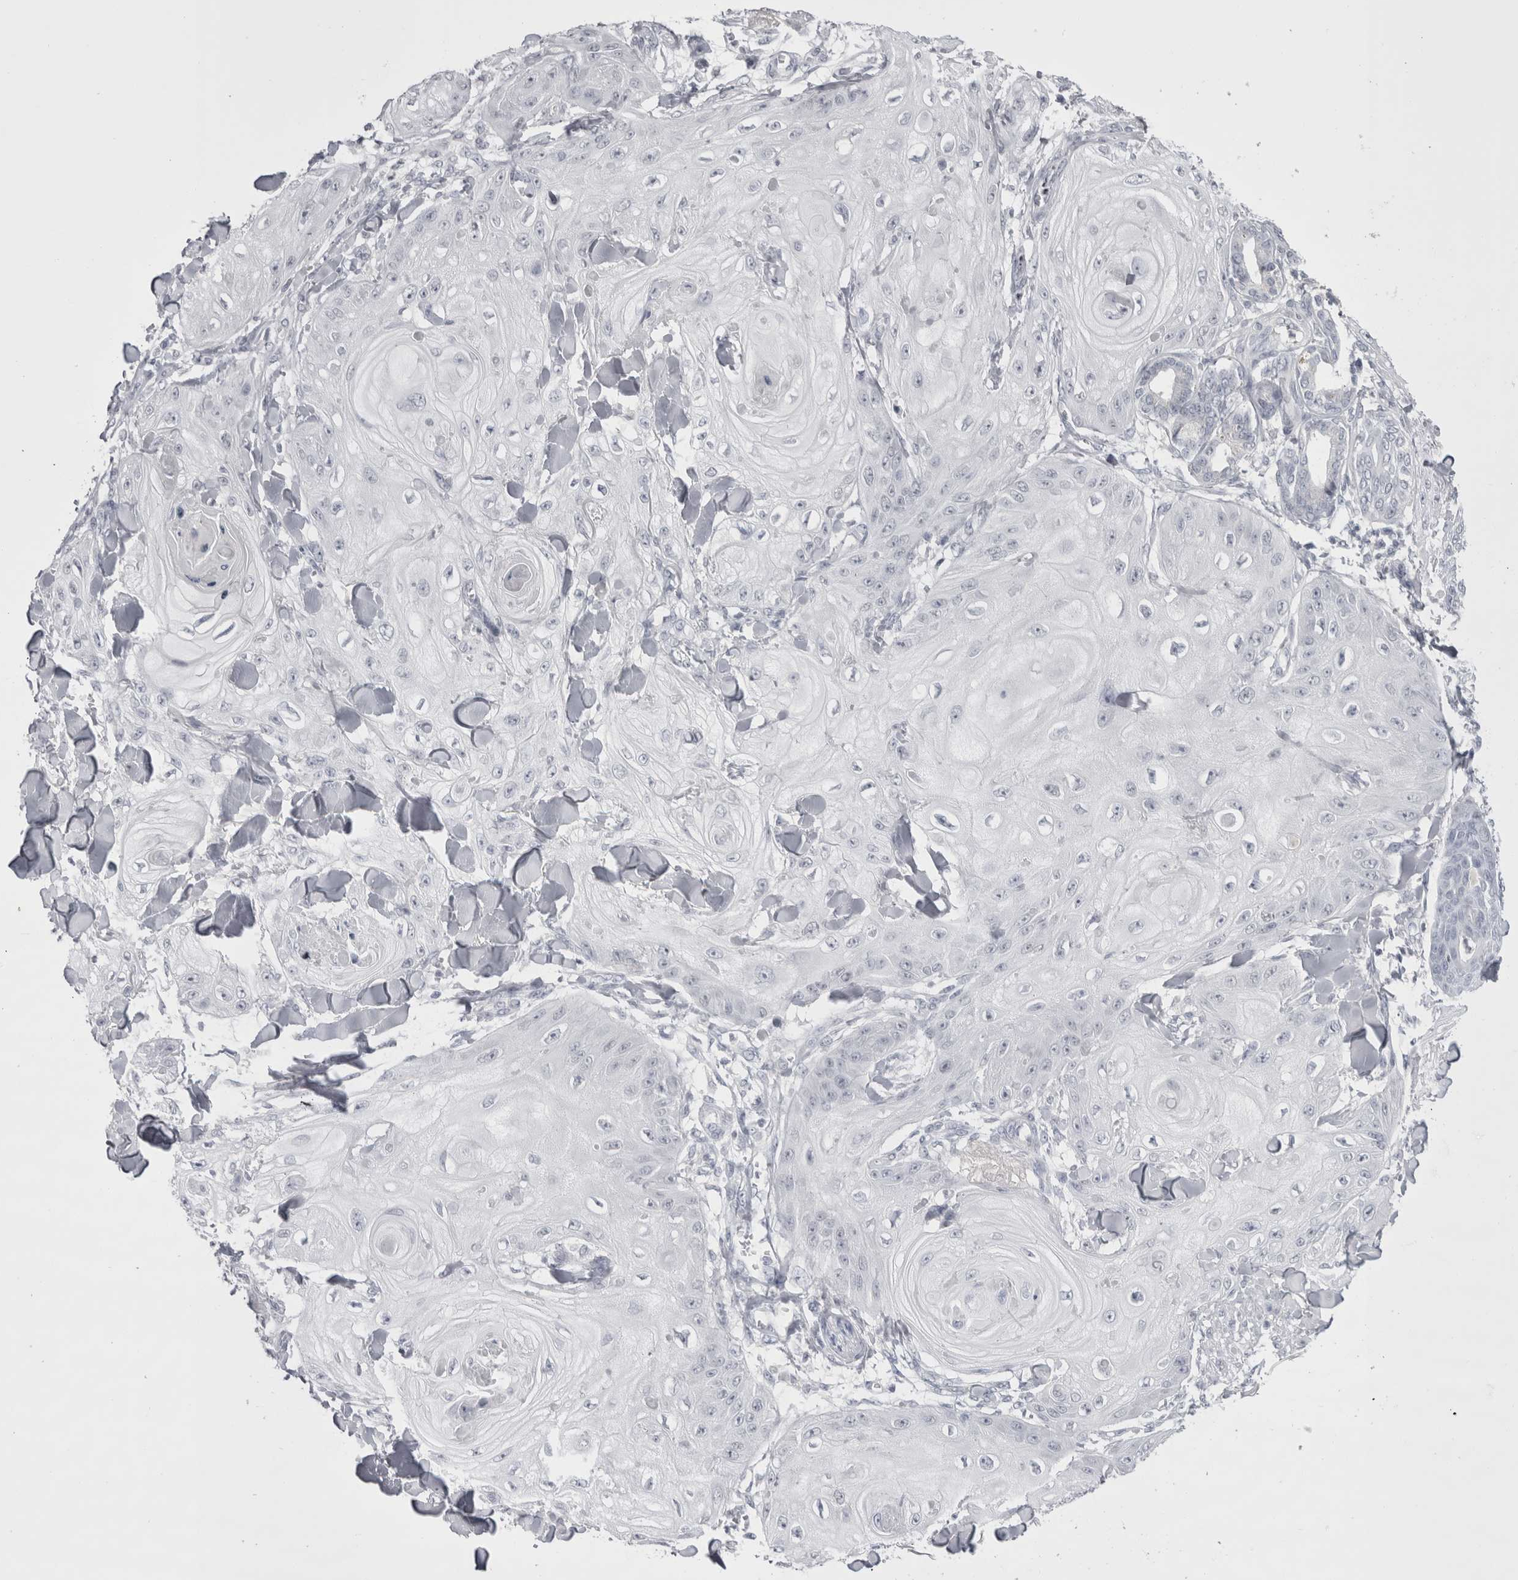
{"staining": {"intensity": "negative", "quantity": "none", "location": "none"}, "tissue": "skin cancer", "cell_type": "Tumor cells", "image_type": "cancer", "snomed": [{"axis": "morphology", "description": "Squamous cell carcinoma, NOS"}, {"axis": "topography", "description": "Skin"}], "caption": "Skin cancer (squamous cell carcinoma) stained for a protein using immunohistochemistry (IHC) displays no expression tumor cells.", "gene": "FNDC8", "patient": {"sex": "male", "age": 74}}